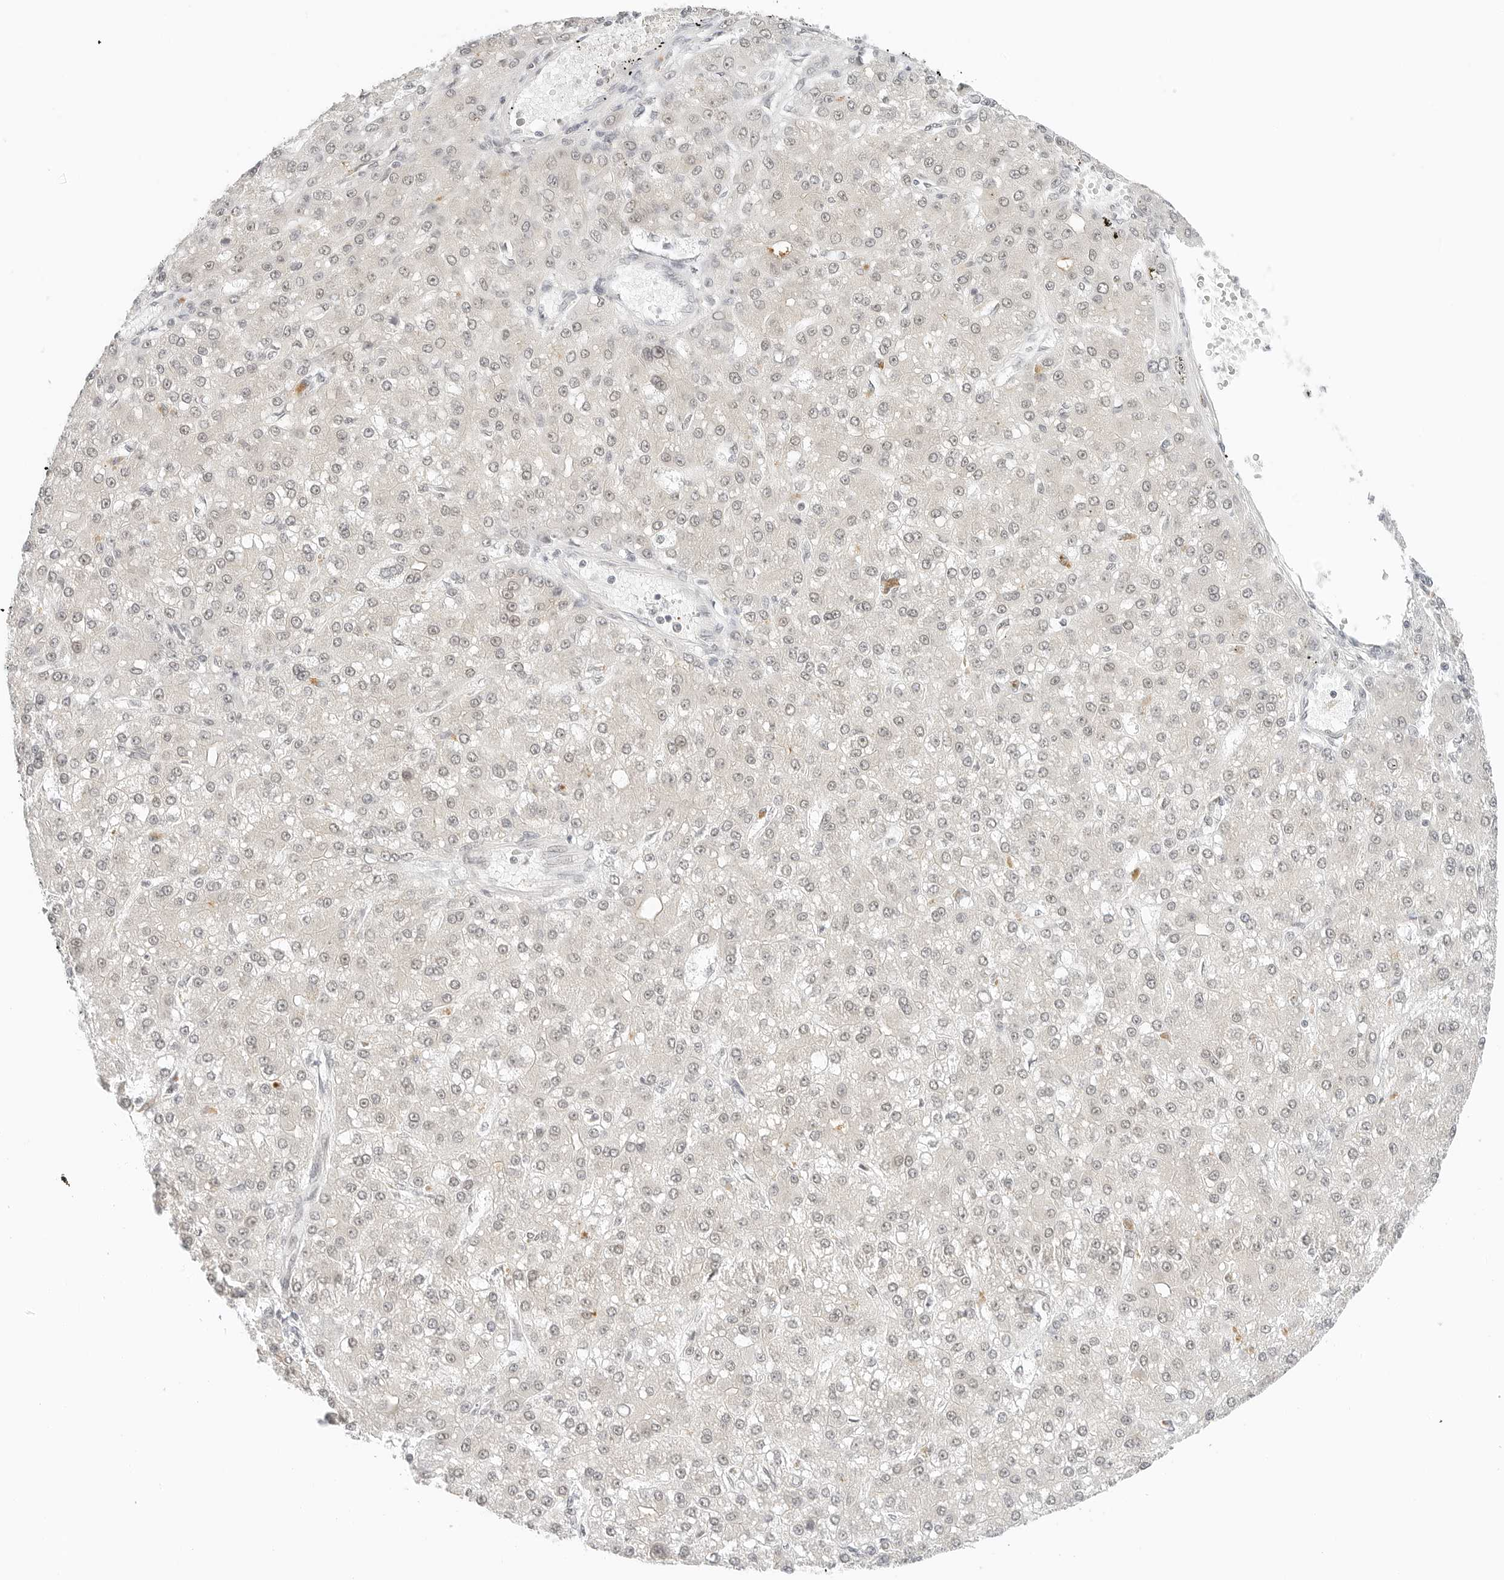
{"staining": {"intensity": "weak", "quantity": "<25%", "location": "nuclear"}, "tissue": "liver cancer", "cell_type": "Tumor cells", "image_type": "cancer", "snomed": [{"axis": "morphology", "description": "Carcinoma, Hepatocellular, NOS"}, {"axis": "topography", "description": "Liver"}], "caption": "Hepatocellular carcinoma (liver) was stained to show a protein in brown. There is no significant expression in tumor cells.", "gene": "NEO1", "patient": {"sex": "male", "age": 67}}